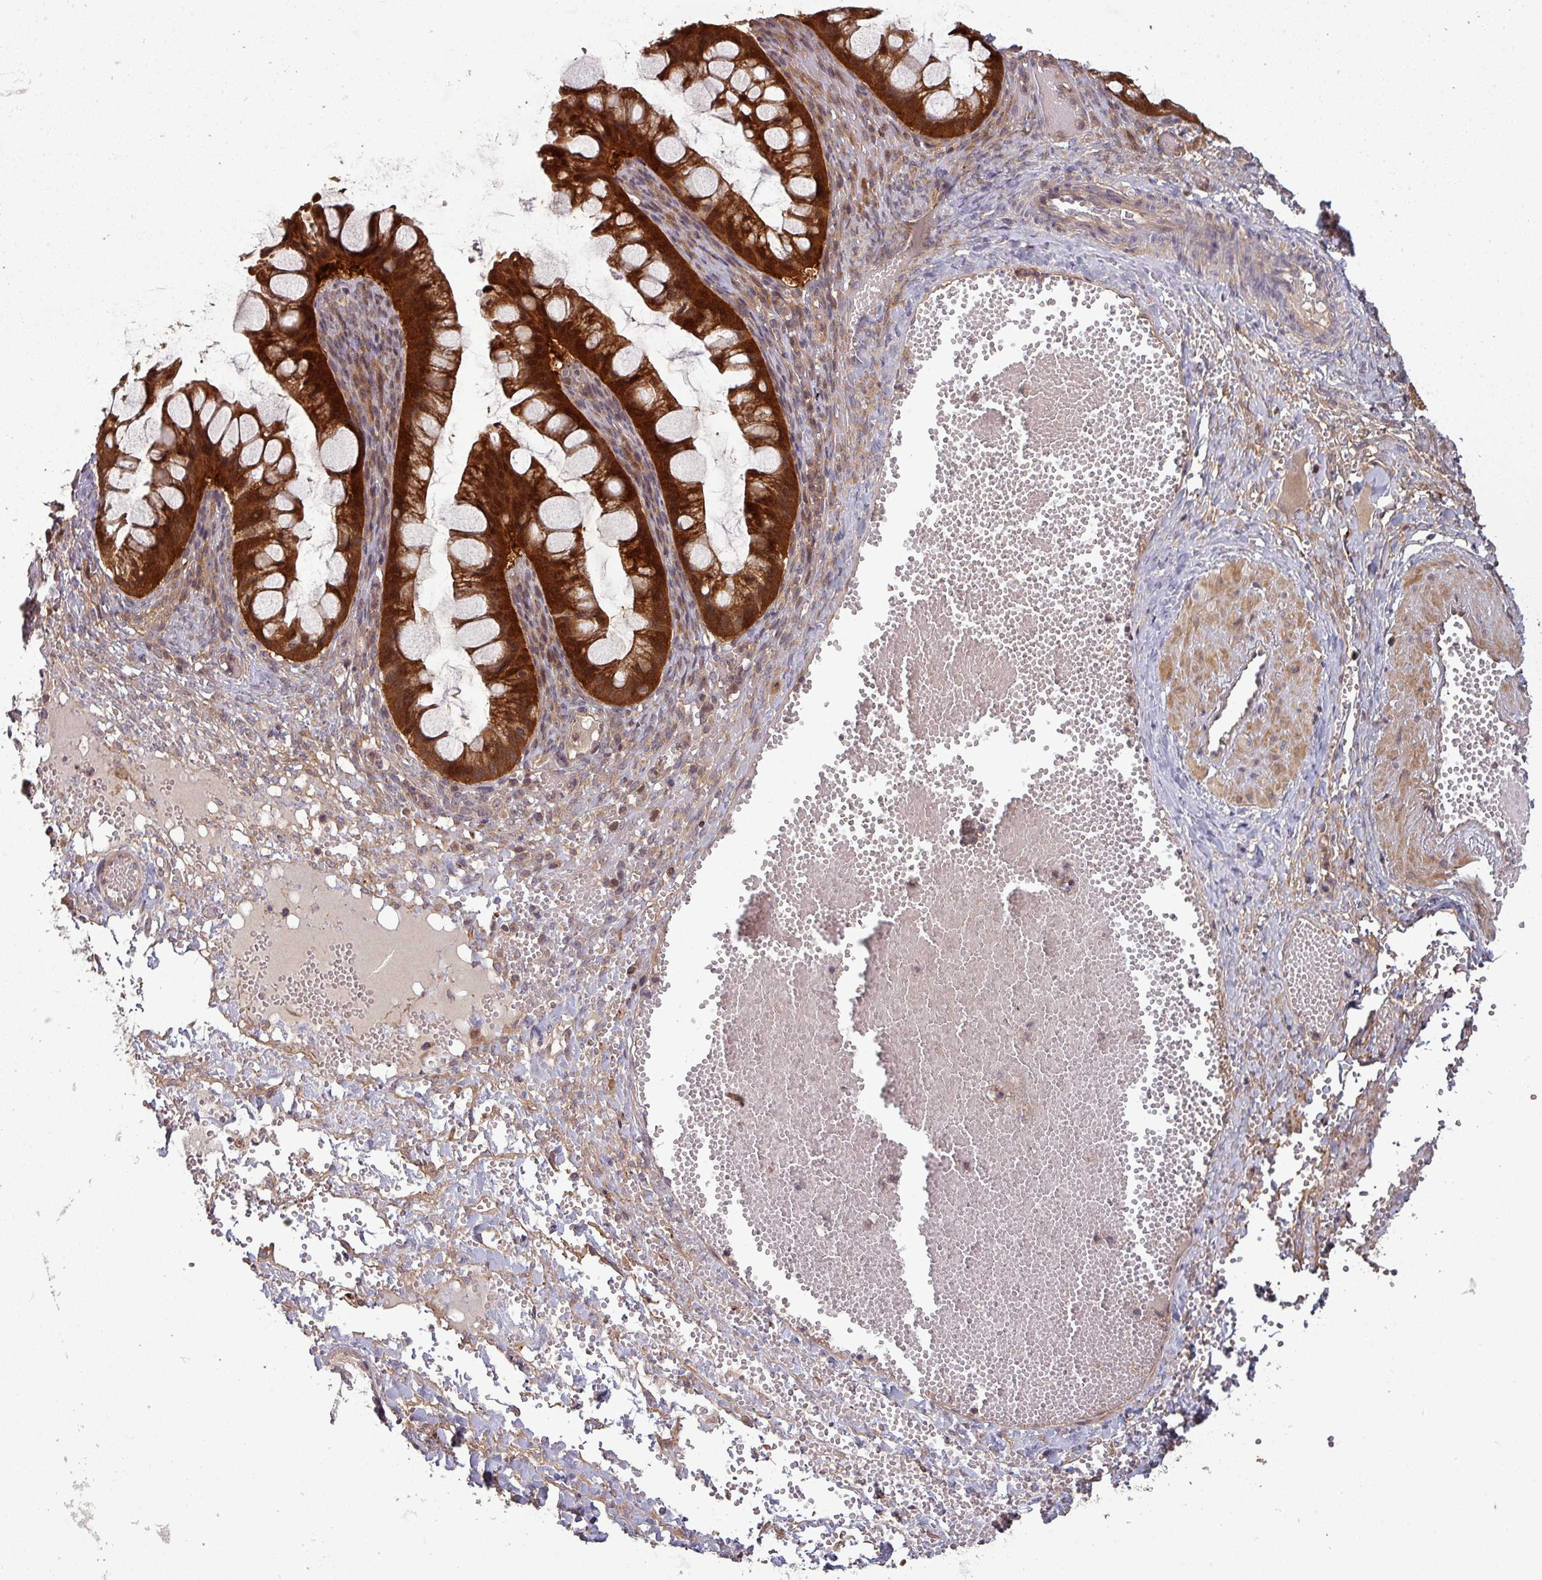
{"staining": {"intensity": "strong", "quantity": ">75%", "location": "cytoplasmic/membranous,nuclear"}, "tissue": "ovarian cancer", "cell_type": "Tumor cells", "image_type": "cancer", "snomed": [{"axis": "morphology", "description": "Cystadenocarcinoma, mucinous, NOS"}, {"axis": "topography", "description": "Ovary"}], "caption": "A photomicrograph showing strong cytoplasmic/membranous and nuclear positivity in about >75% of tumor cells in ovarian mucinous cystadenocarcinoma, as visualized by brown immunohistochemical staining.", "gene": "GSKIP", "patient": {"sex": "female", "age": 73}}